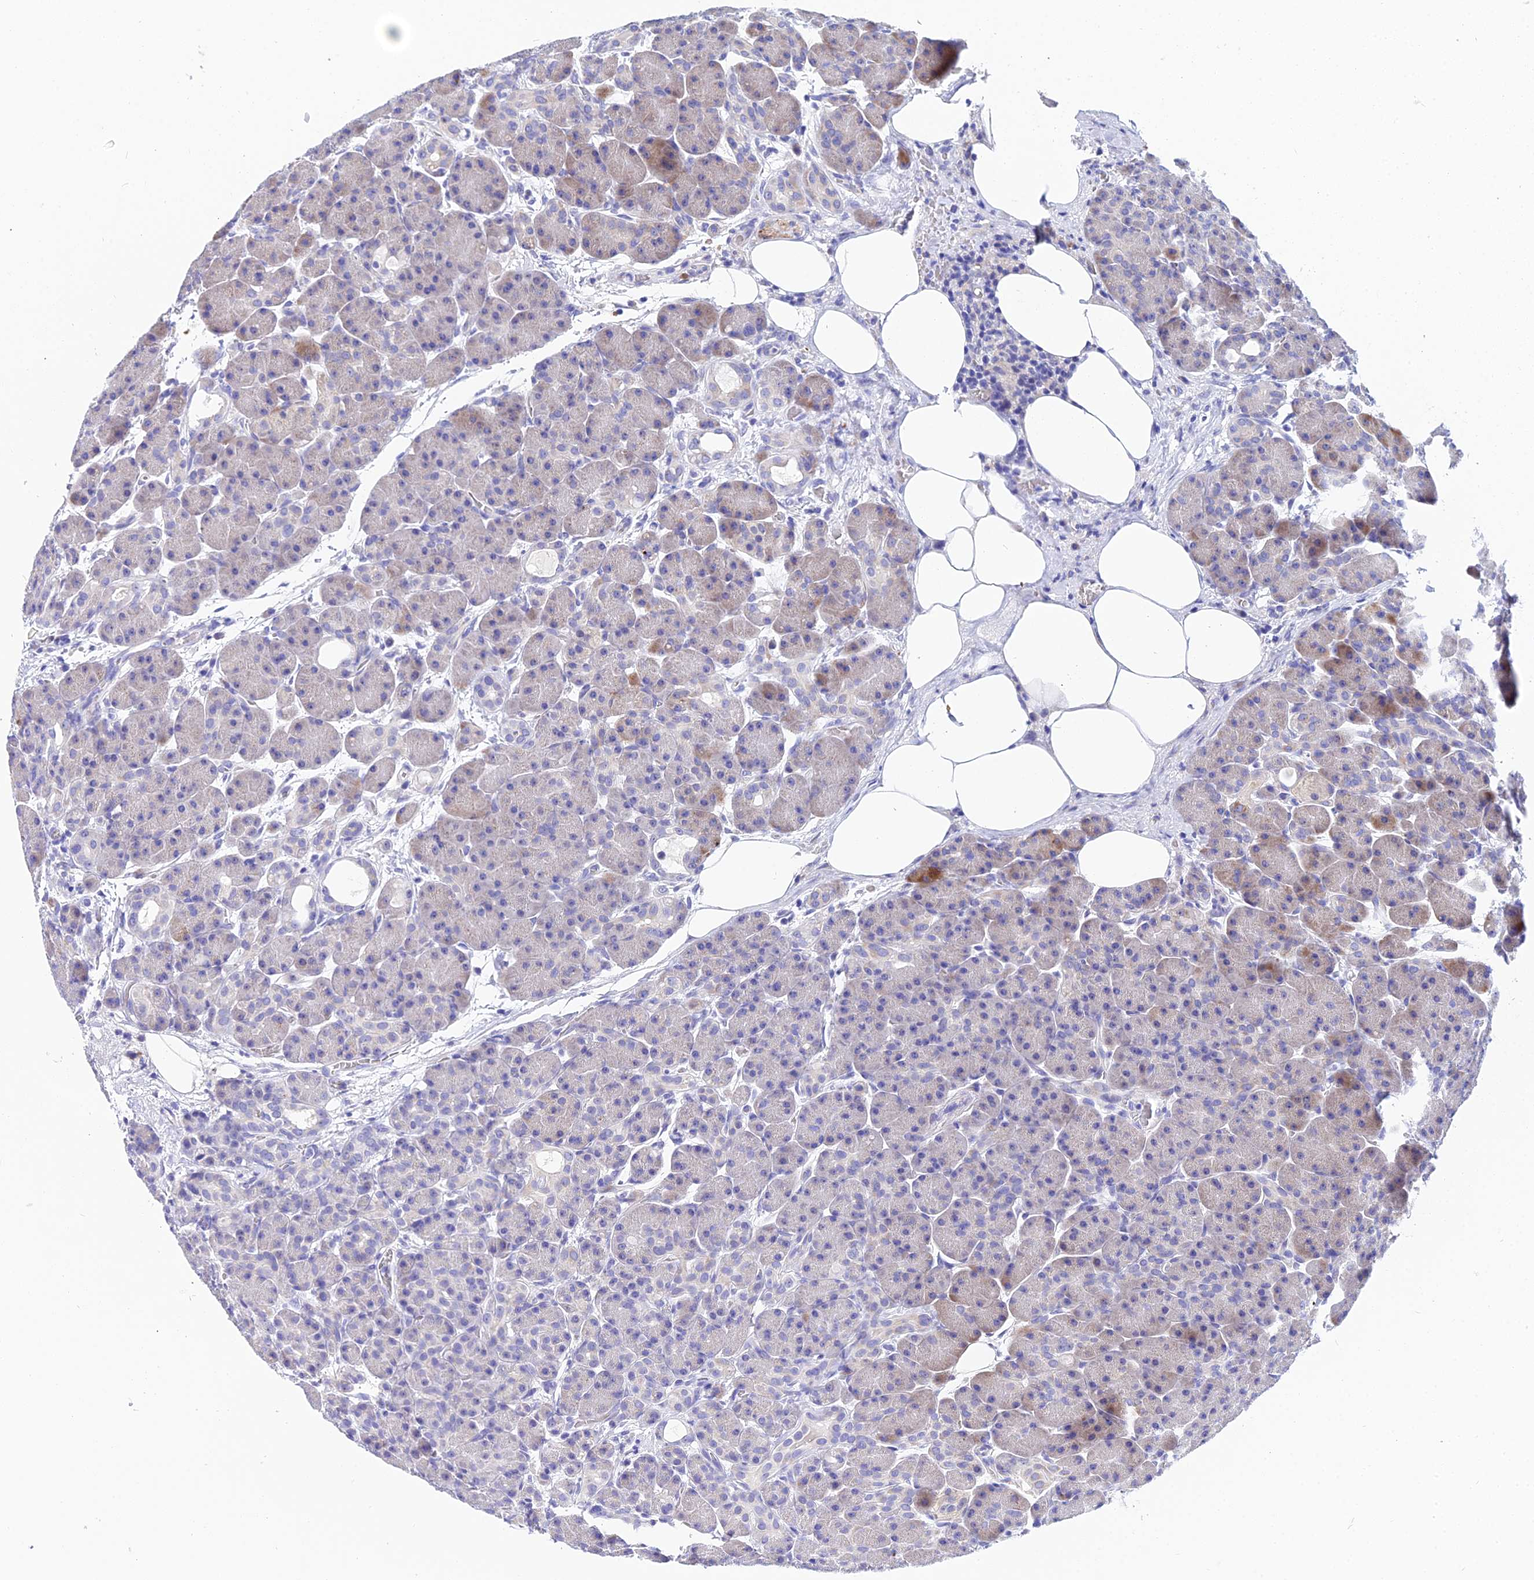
{"staining": {"intensity": "moderate", "quantity": "<25%", "location": "cytoplasmic/membranous"}, "tissue": "pancreas", "cell_type": "Exocrine glandular cells", "image_type": "normal", "snomed": [{"axis": "morphology", "description": "Normal tissue, NOS"}, {"axis": "topography", "description": "Pancreas"}], "caption": "Brown immunohistochemical staining in benign human pancreas reveals moderate cytoplasmic/membranous positivity in about <25% of exocrine glandular cells.", "gene": "CEP41", "patient": {"sex": "male", "age": 63}}